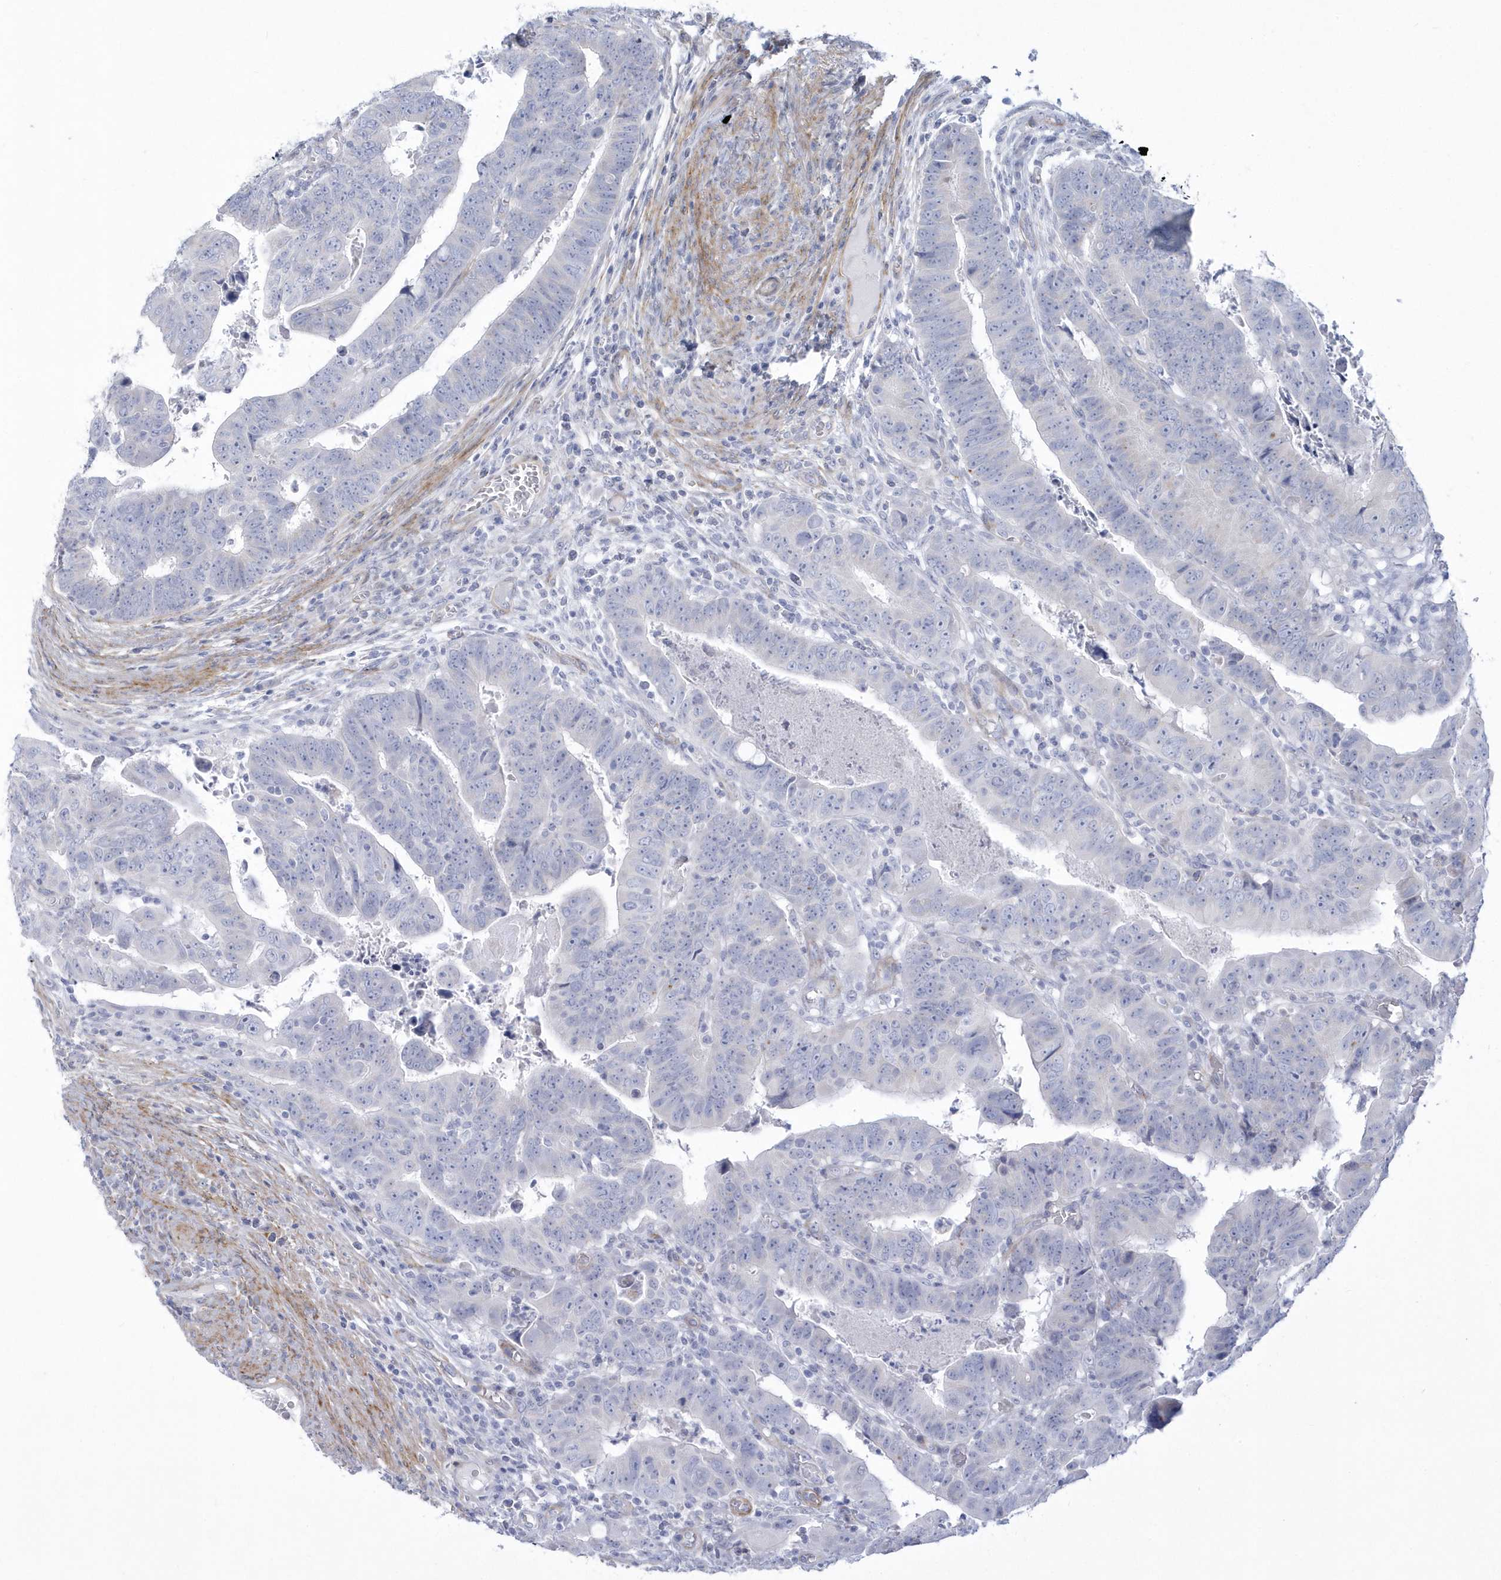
{"staining": {"intensity": "negative", "quantity": "none", "location": "none"}, "tissue": "colorectal cancer", "cell_type": "Tumor cells", "image_type": "cancer", "snomed": [{"axis": "morphology", "description": "Normal tissue, NOS"}, {"axis": "morphology", "description": "Adenocarcinoma, NOS"}, {"axis": "topography", "description": "Rectum"}], "caption": "DAB immunohistochemical staining of human colorectal cancer (adenocarcinoma) reveals no significant expression in tumor cells.", "gene": "WDR27", "patient": {"sex": "female", "age": 65}}